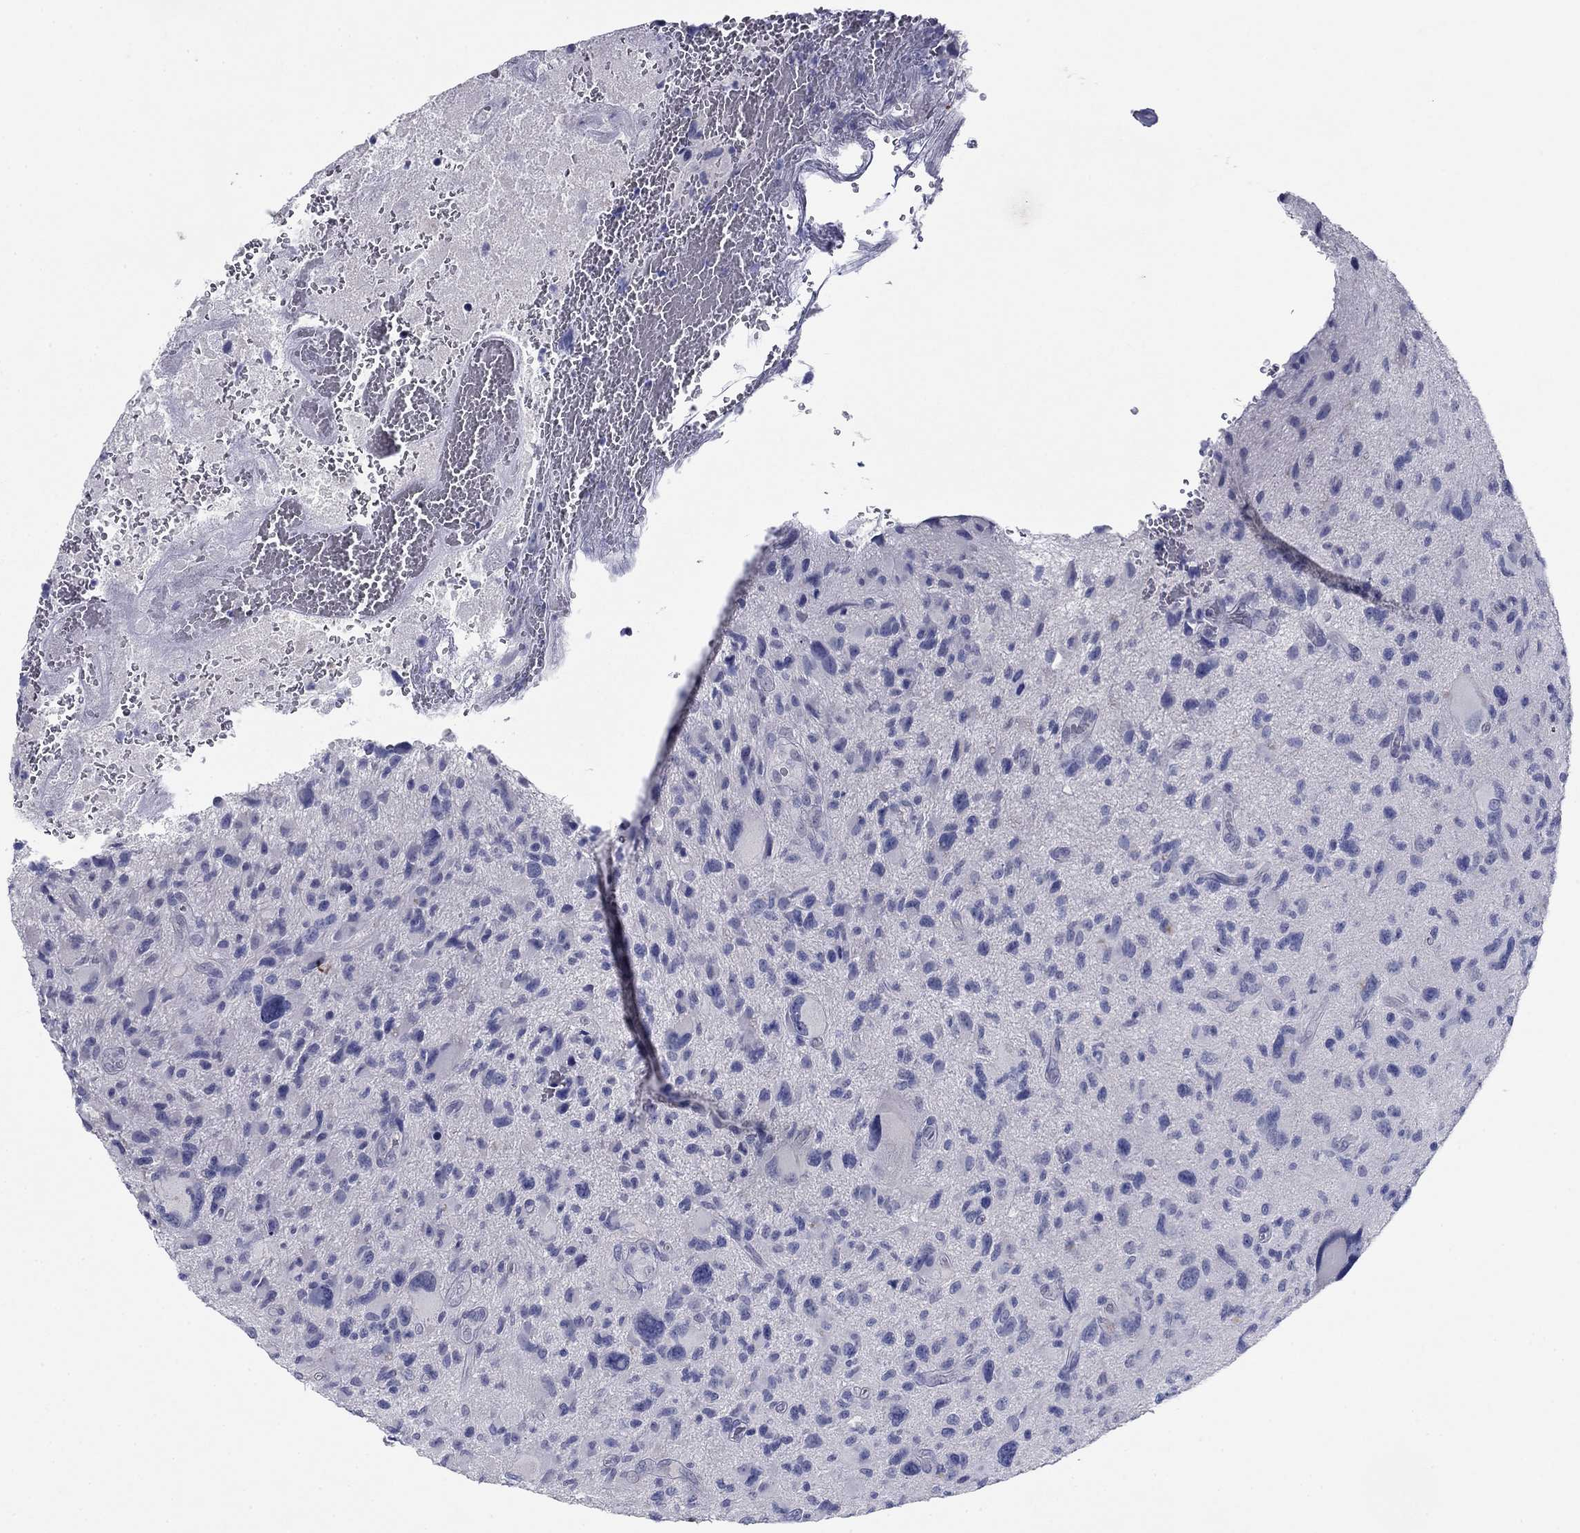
{"staining": {"intensity": "negative", "quantity": "none", "location": "none"}, "tissue": "glioma", "cell_type": "Tumor cells", "image_type": "cancer", "snomed": [{"axis": "morphology", "description": "Glioma, malignant, NOS"}, {"axis": "morphology", "description": "Glioma, malignant, High grade"}, {"axis": "topography", "description": "Brain"}], "caption": "An IHC image of glioma is shown. There is no staining in tumor cells of glioma.", "gene": "PLS1", "patient": {"sex": "female", "age": 71}}